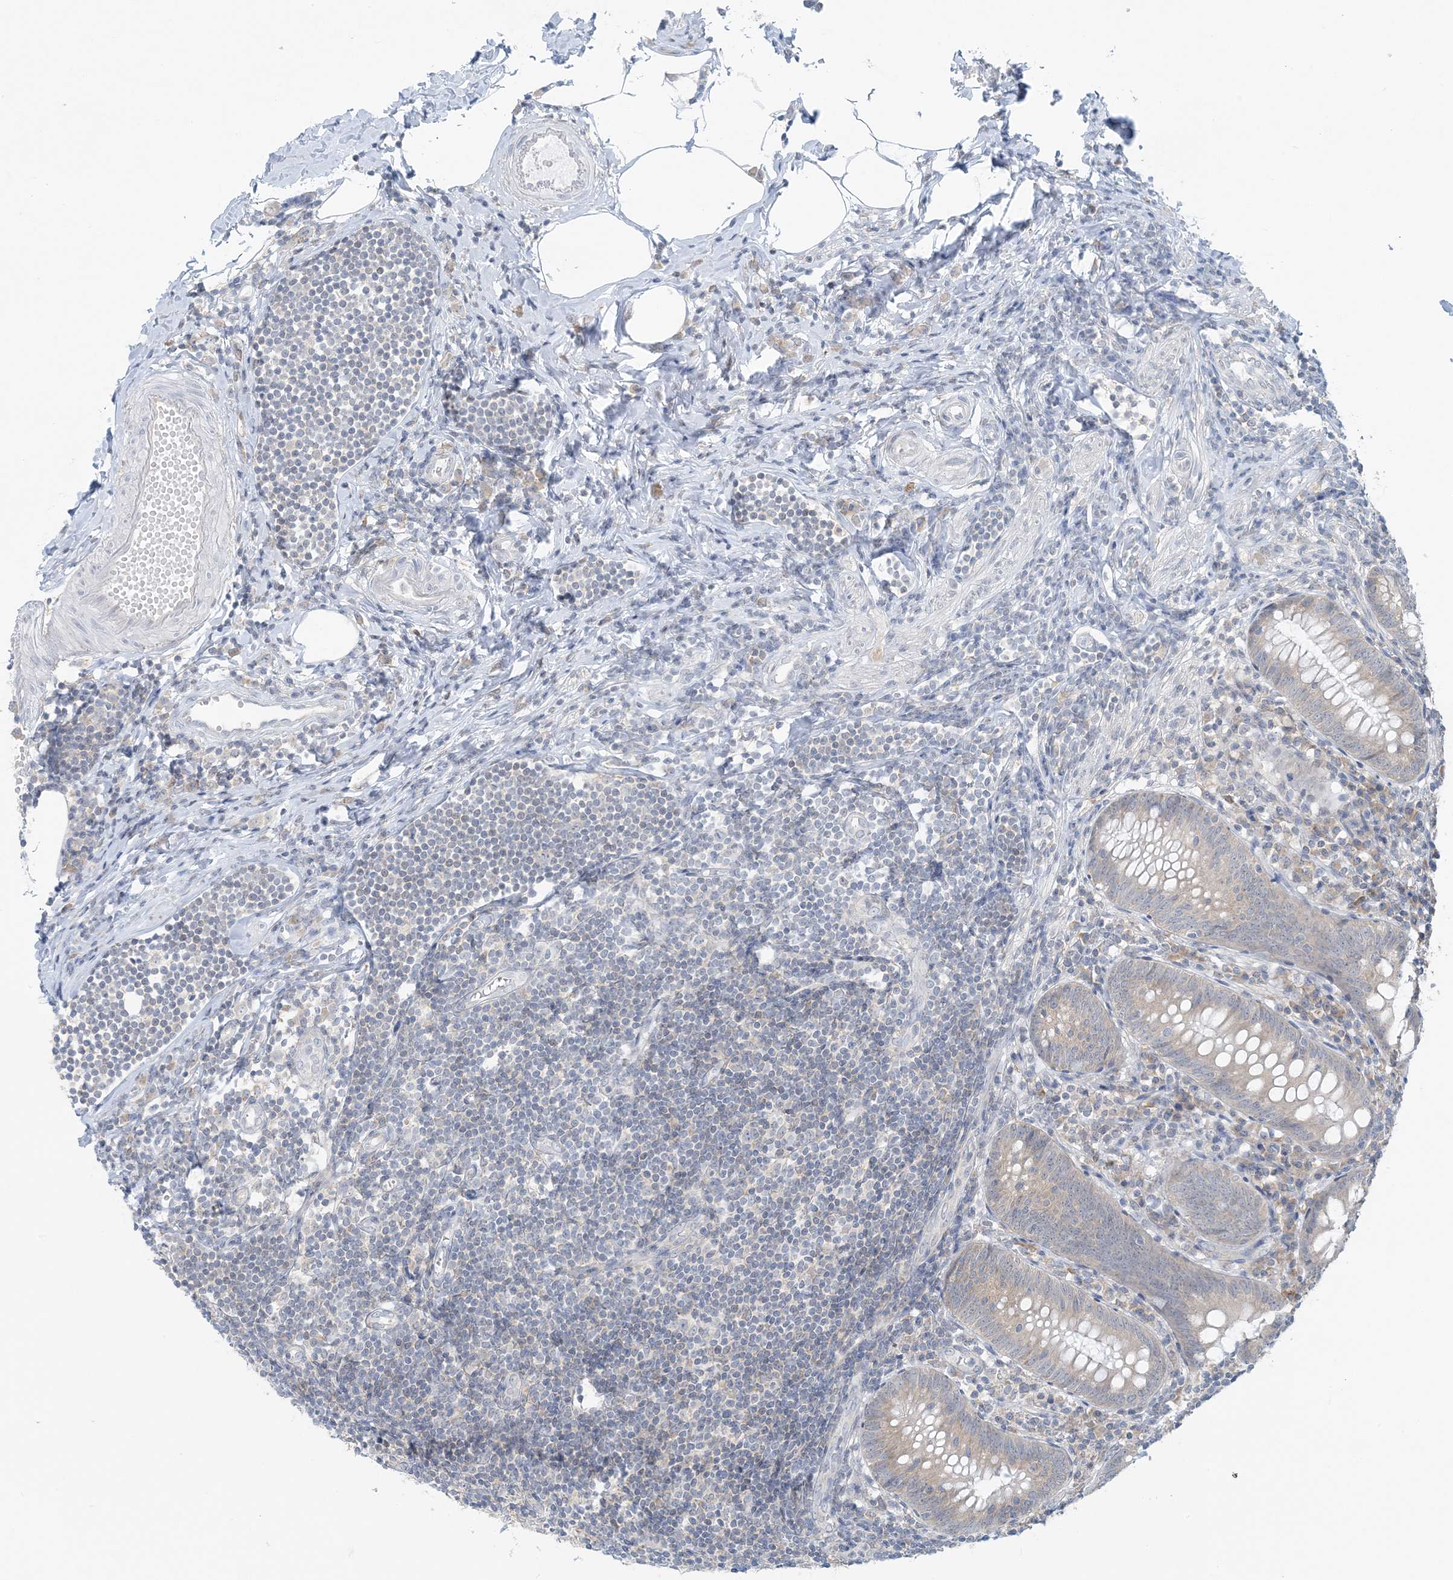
{"staining": {"intensity": "weak", "quantity": "25%-75%", "location": "cytoplasmic/membranous"}, "tissue": "appendix", "cell_type": "Glandular cells", "image_type": "normal", "snomed": [{"axis": "morphology", "description": "Normal tissue, NOS"}, {"axis": "topography", "description": "Appendix"}], "caption": "This is an image of immunohistochemistry staining of unremarkable appendix, which shows weak expression in the cytoplasmic/membranous of glandular cells.", "gene": "EEFSEC", "patient": {"sex": "female", "age": 54}}